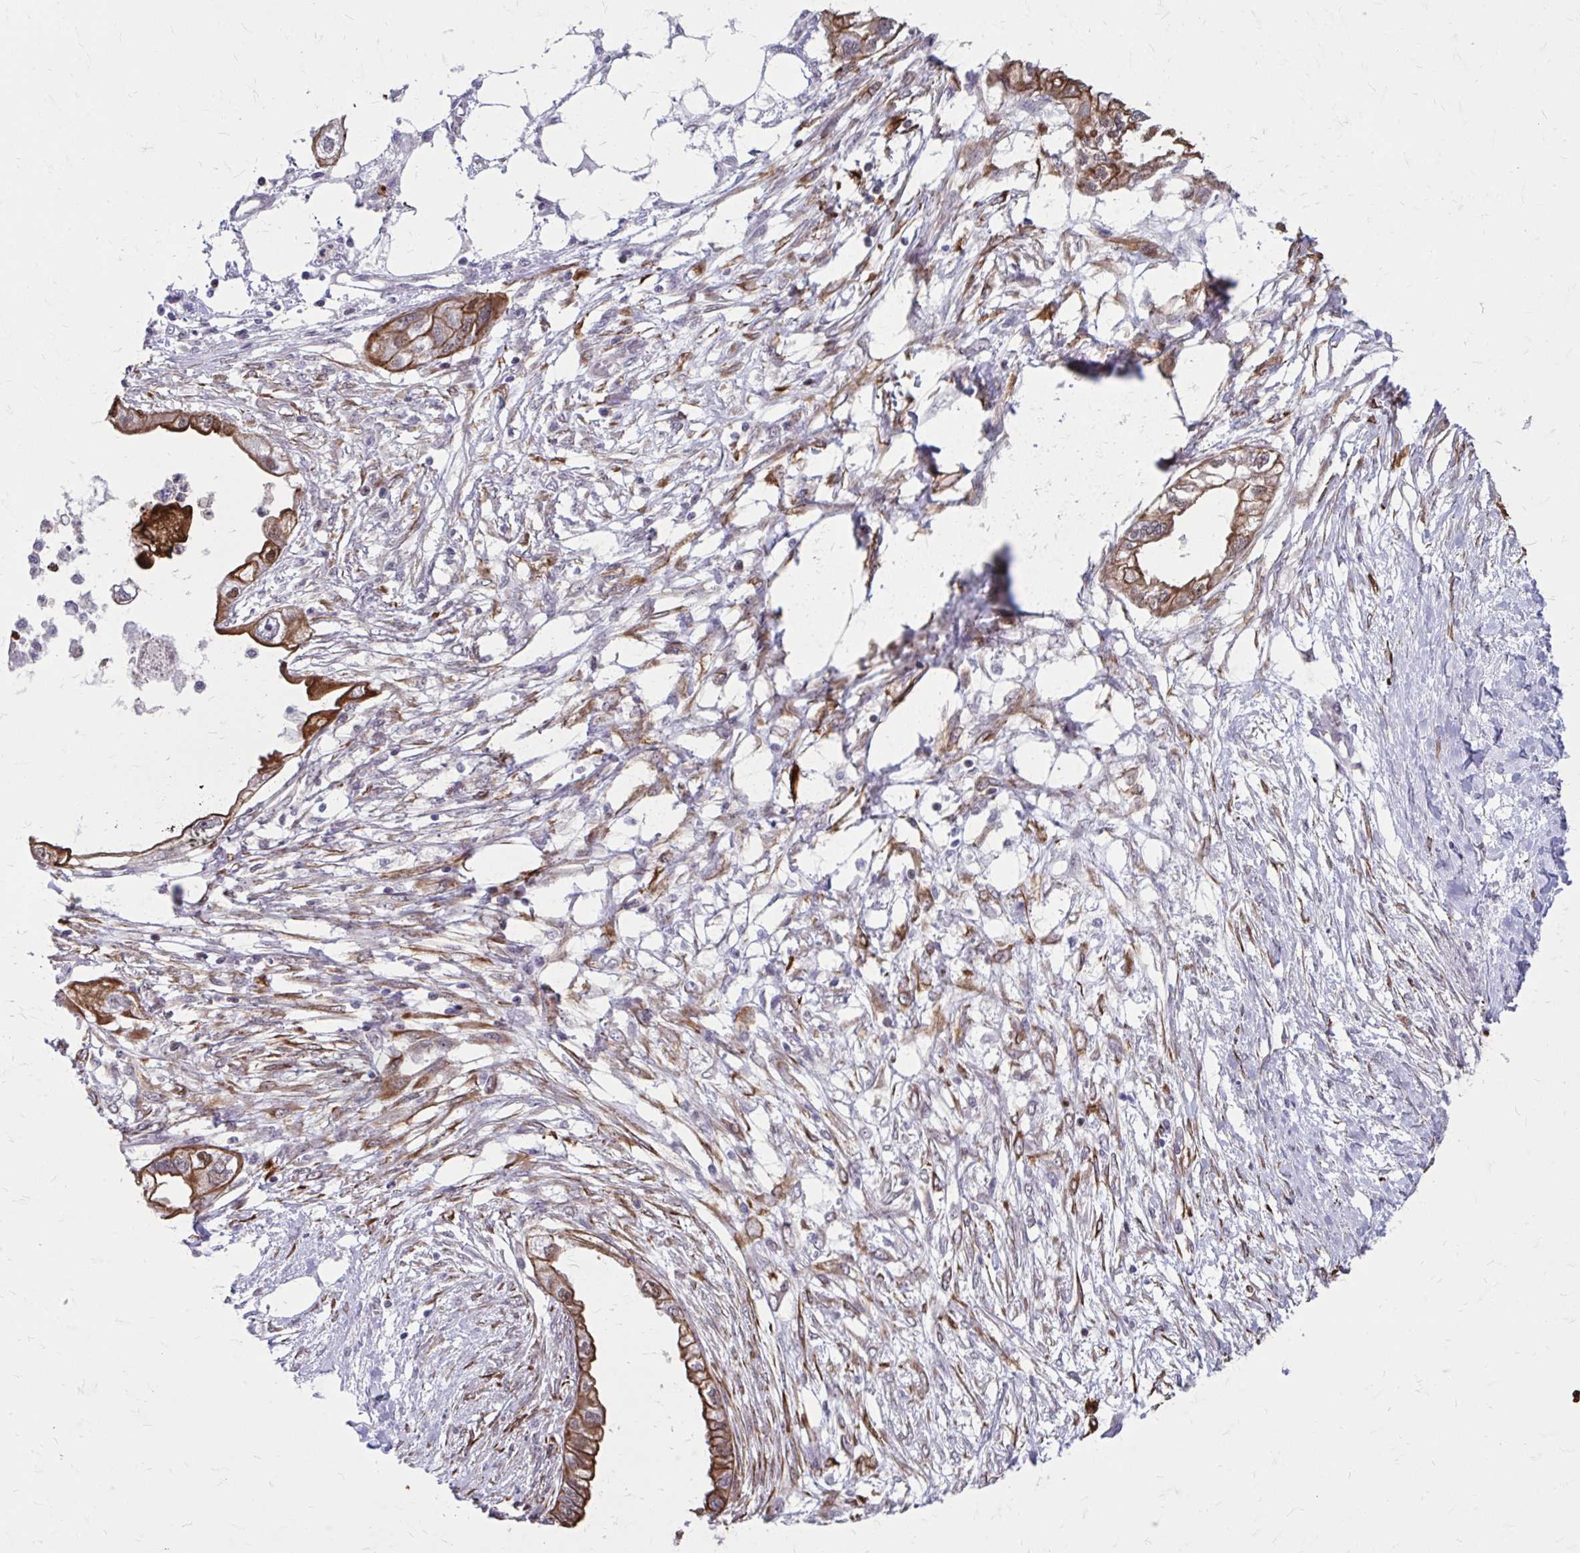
{"staining": {"intensity": "strong", "quantity": "25%-75%", "location": "cytoplasmic/membranous"}, "tissue": "endometrial cancer", "cell_type": "Tumor cells", "image_type": "cancer", "snomed": [{"axis": "morphology", "description": "Adenocarcinoma, NOS"}, {"axis": "morphology", "description": "Adenocarcinoma, metastatic, NOS"}, {"axis": "topography", "description": "Adipose tissue"}, {"axis": "topography", "description": "Endometrium"}], "caption": "This histopathology image exhibits endometrial cancer (metastatic adenocarcinoma) stained with immunohistochemistry to label a protein in brown. The cytoplasmic/membranous of tumor cells show strong positivity for the protein. Nuclei are counter-stained blue.", "gene": "ANKRD30B", "patient": {"sex": "female", "age": 67}}